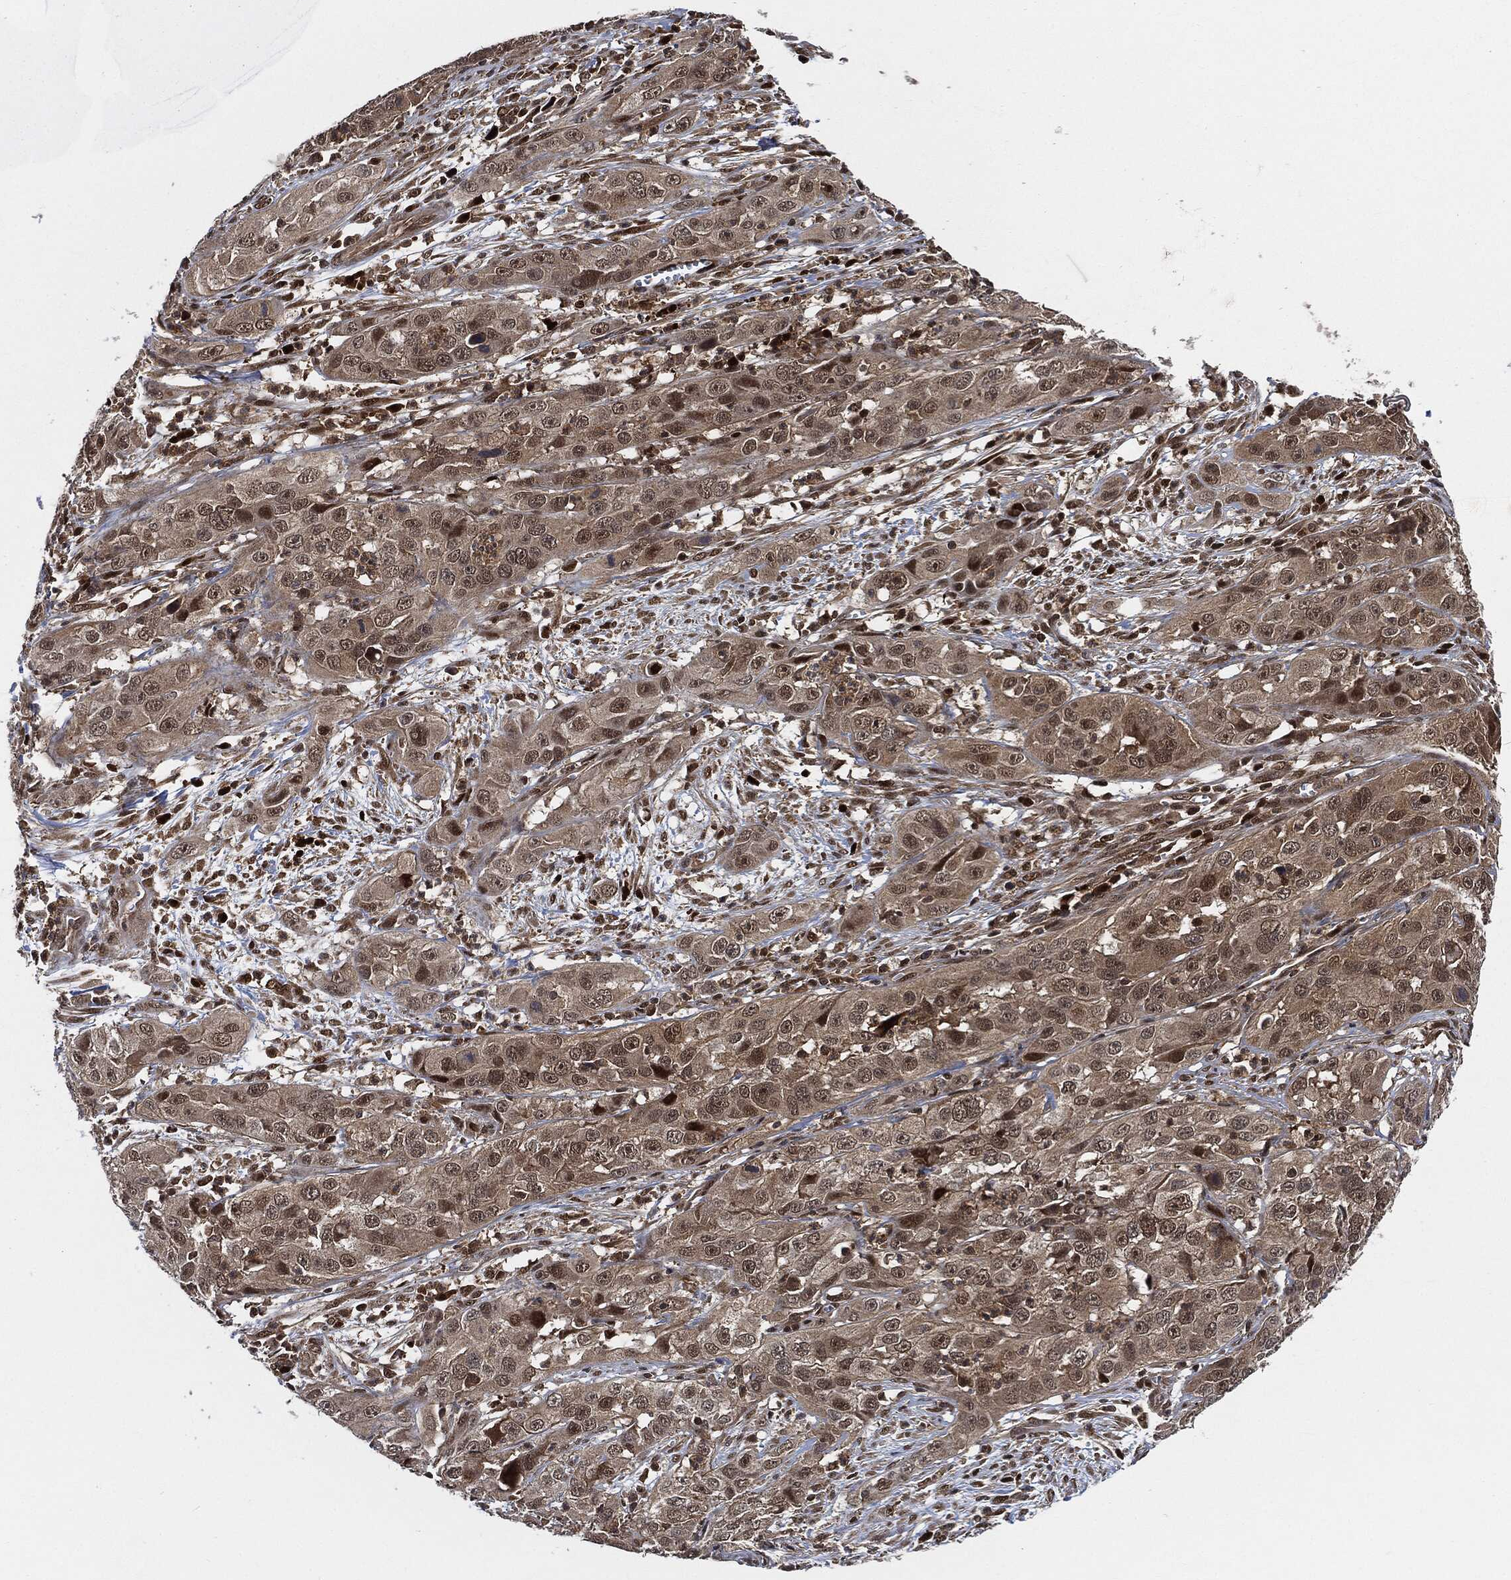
{"staining": {"intensity": "weak", "quantity": "25%-75%", "location": "cytoplasmic/membranous,nuclear"}, "tissue": "cervical cancer", "cell_type": "Tumor cells", "image_type": "cancer", "snomed": [{"axis": "morphology", "description": "Squamous cell carcinoma, NOS"}, {"axis": "topography", "description": "Cervix"}], "caption": "Human cervical squamous cell carcinoma stained with a brown dye displays weak cytoplasmic/membranous and nuclear positive positivity in about 25%-75% of tumor cells.", "gene": "CUTA", "patient": {"sex": "female", "age": 32}}